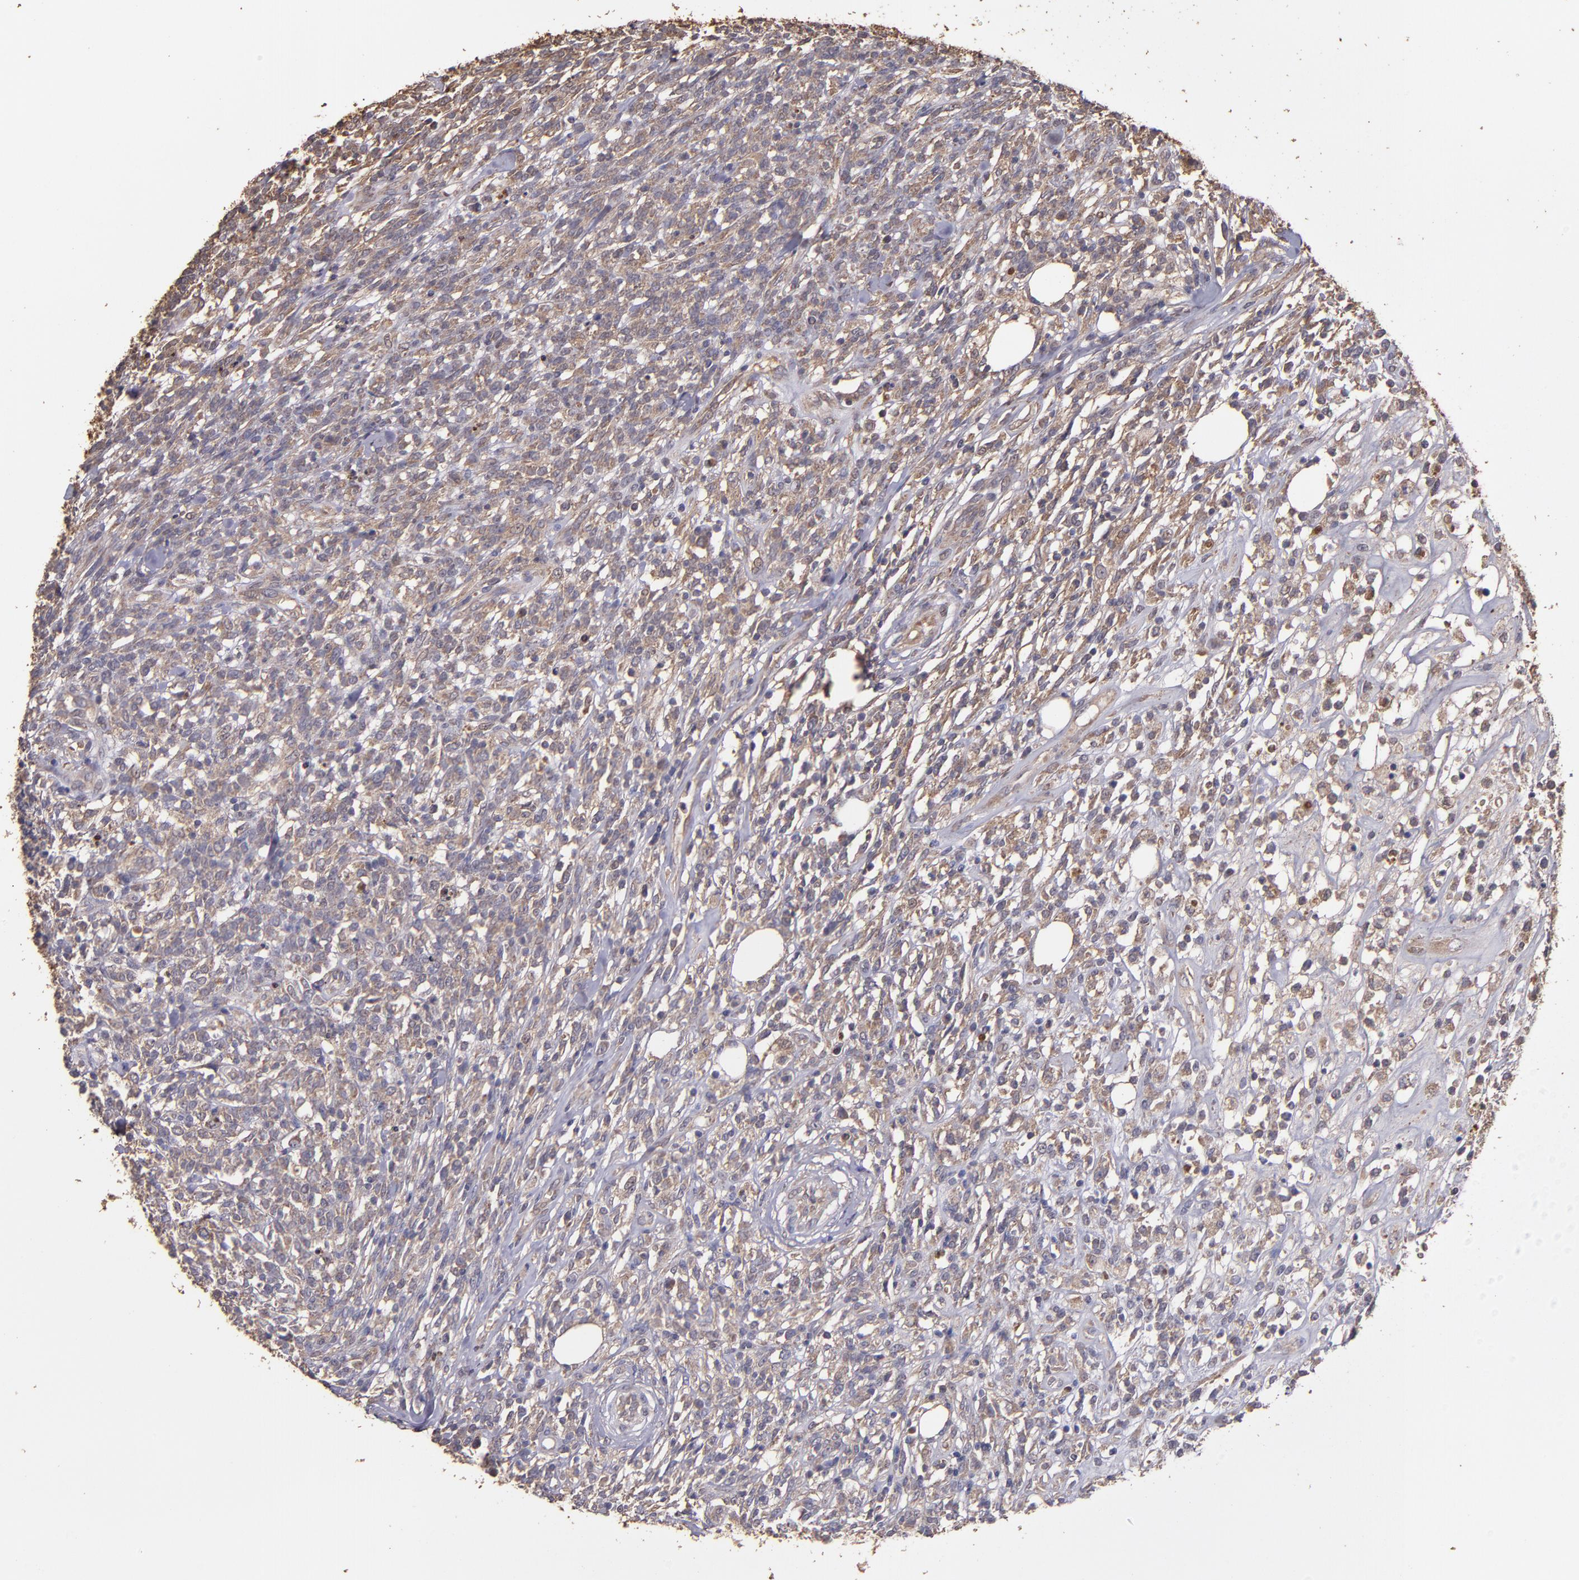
{"staining": {"intensity": "negative", "quantity": "none", "location": "none"}, "tissue": "lymphoma", "cell_type": "Tumor cells", "image_type": "cancer", "snomed": [{"axis": "morphology", "description": "Malignant lymphoma, non-Hodgkin's type, High grade"}, {"axis": "topography", "description": "Lymph node"}], "caption": "IHC of malignant lymphoma, non-Hodgkin's type (high-grade) shows no staining in tumor cells. Brightfield microscopy of immunohistochemistry stained with DAB (brown) and hematoxylin (blue), captured at high magnification.", "gene": "HECTD1", "patient": {"sex": "female", "age": 73}}